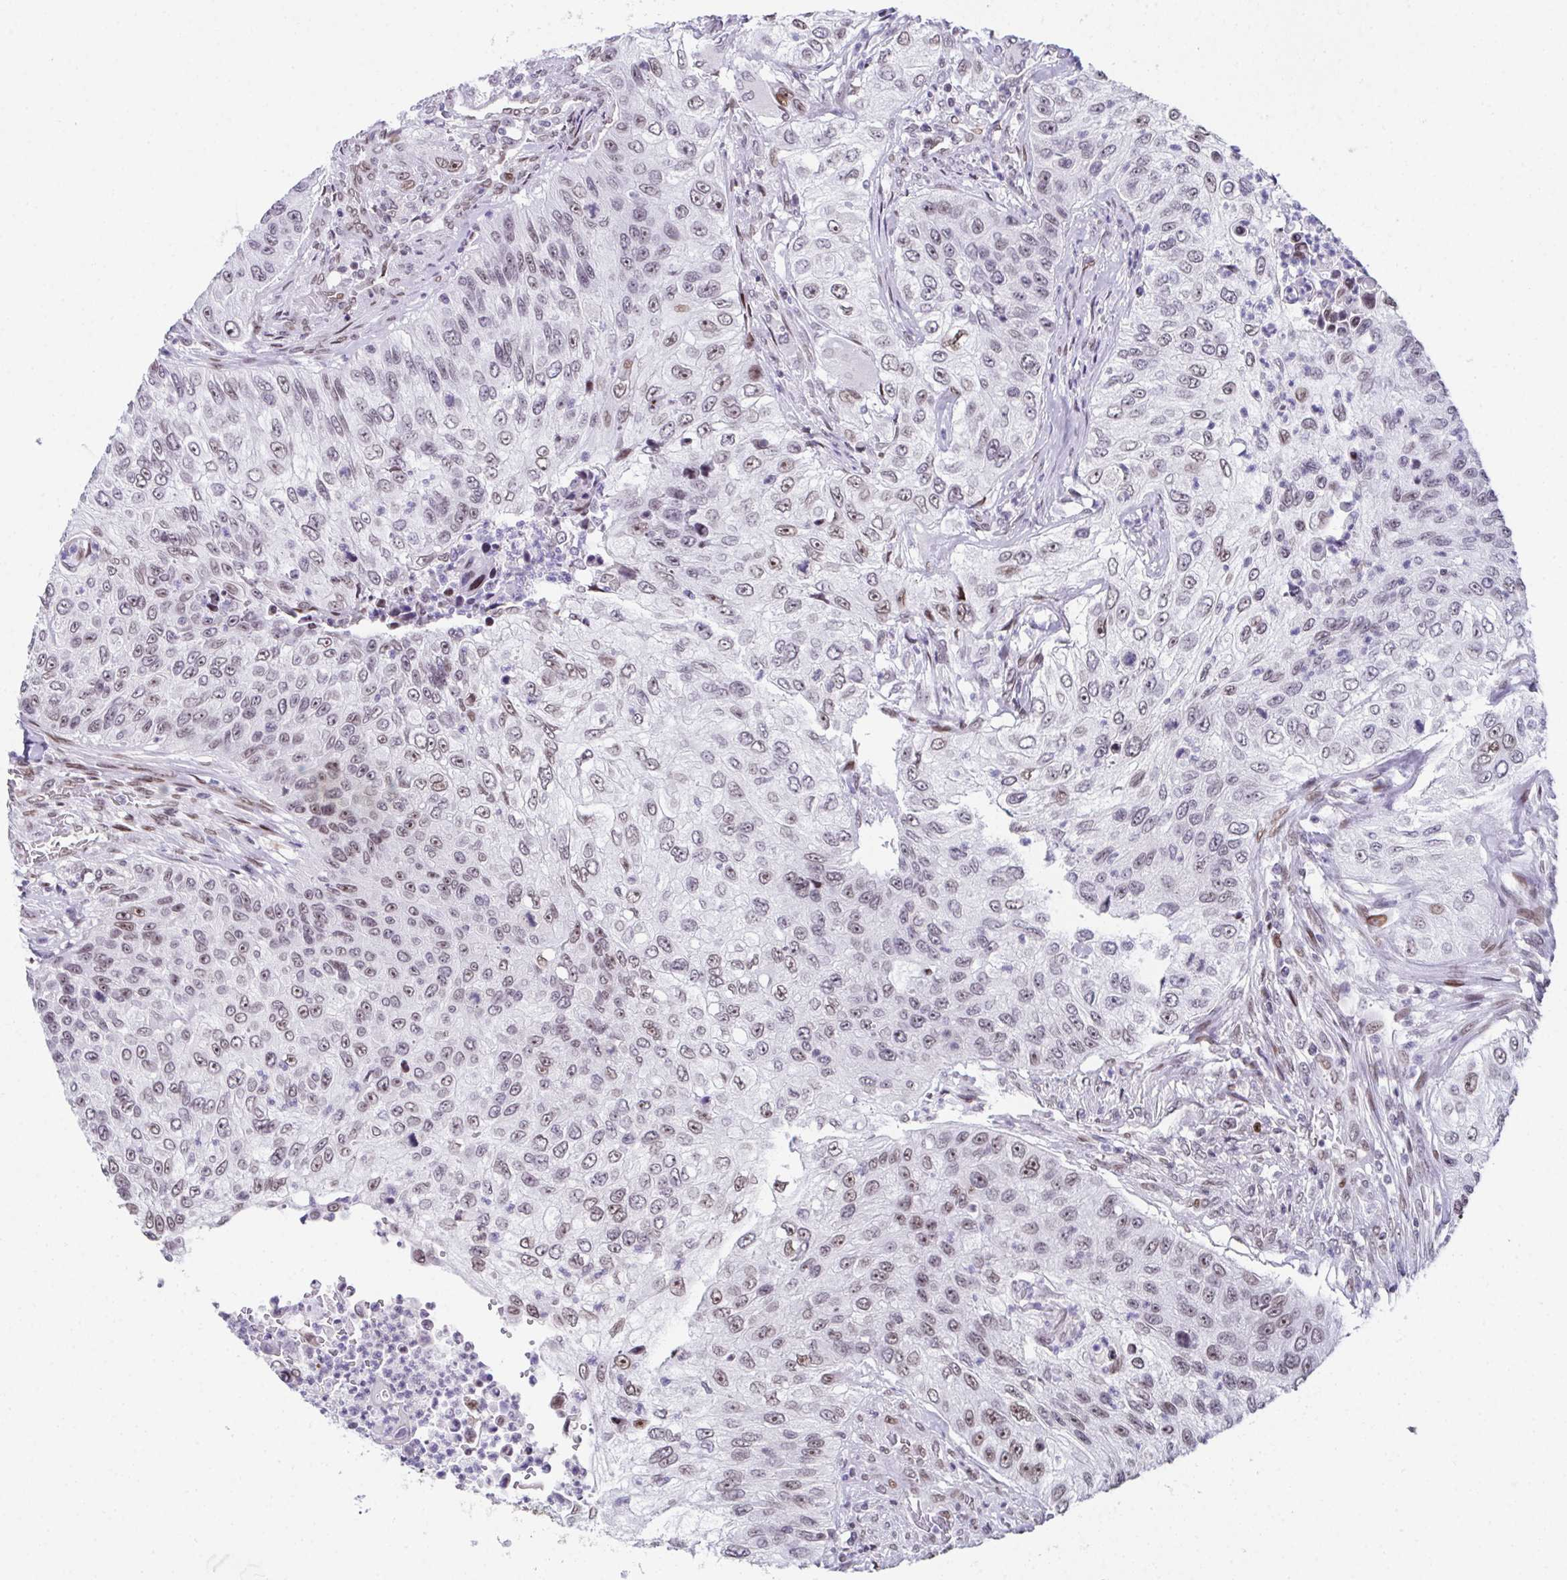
{"staining": {"intensity": "moderate", "quantity": "<25%", "location": "nuclear"}, "tissue": "urothelial cancer", "cell_type": "Tumor cells", "image_type": "cancer", "snomed": [{"axis": "morphology", "description": "Urothelial carcinoma, High grade"}, {"axis": "topography", "description": "Urinary bladder"}], "caption": "Immunohistochemical staining of urothelial cancer displays low levels of moderate nuclear staining in approximately <25% of tumor cells. Using DAB (brown) and hematoxylin (blue) stains, captured at high magnification using brightfield microscopy.", "gene": "RB1", "patient": {"sex": "female", "age": 60}}